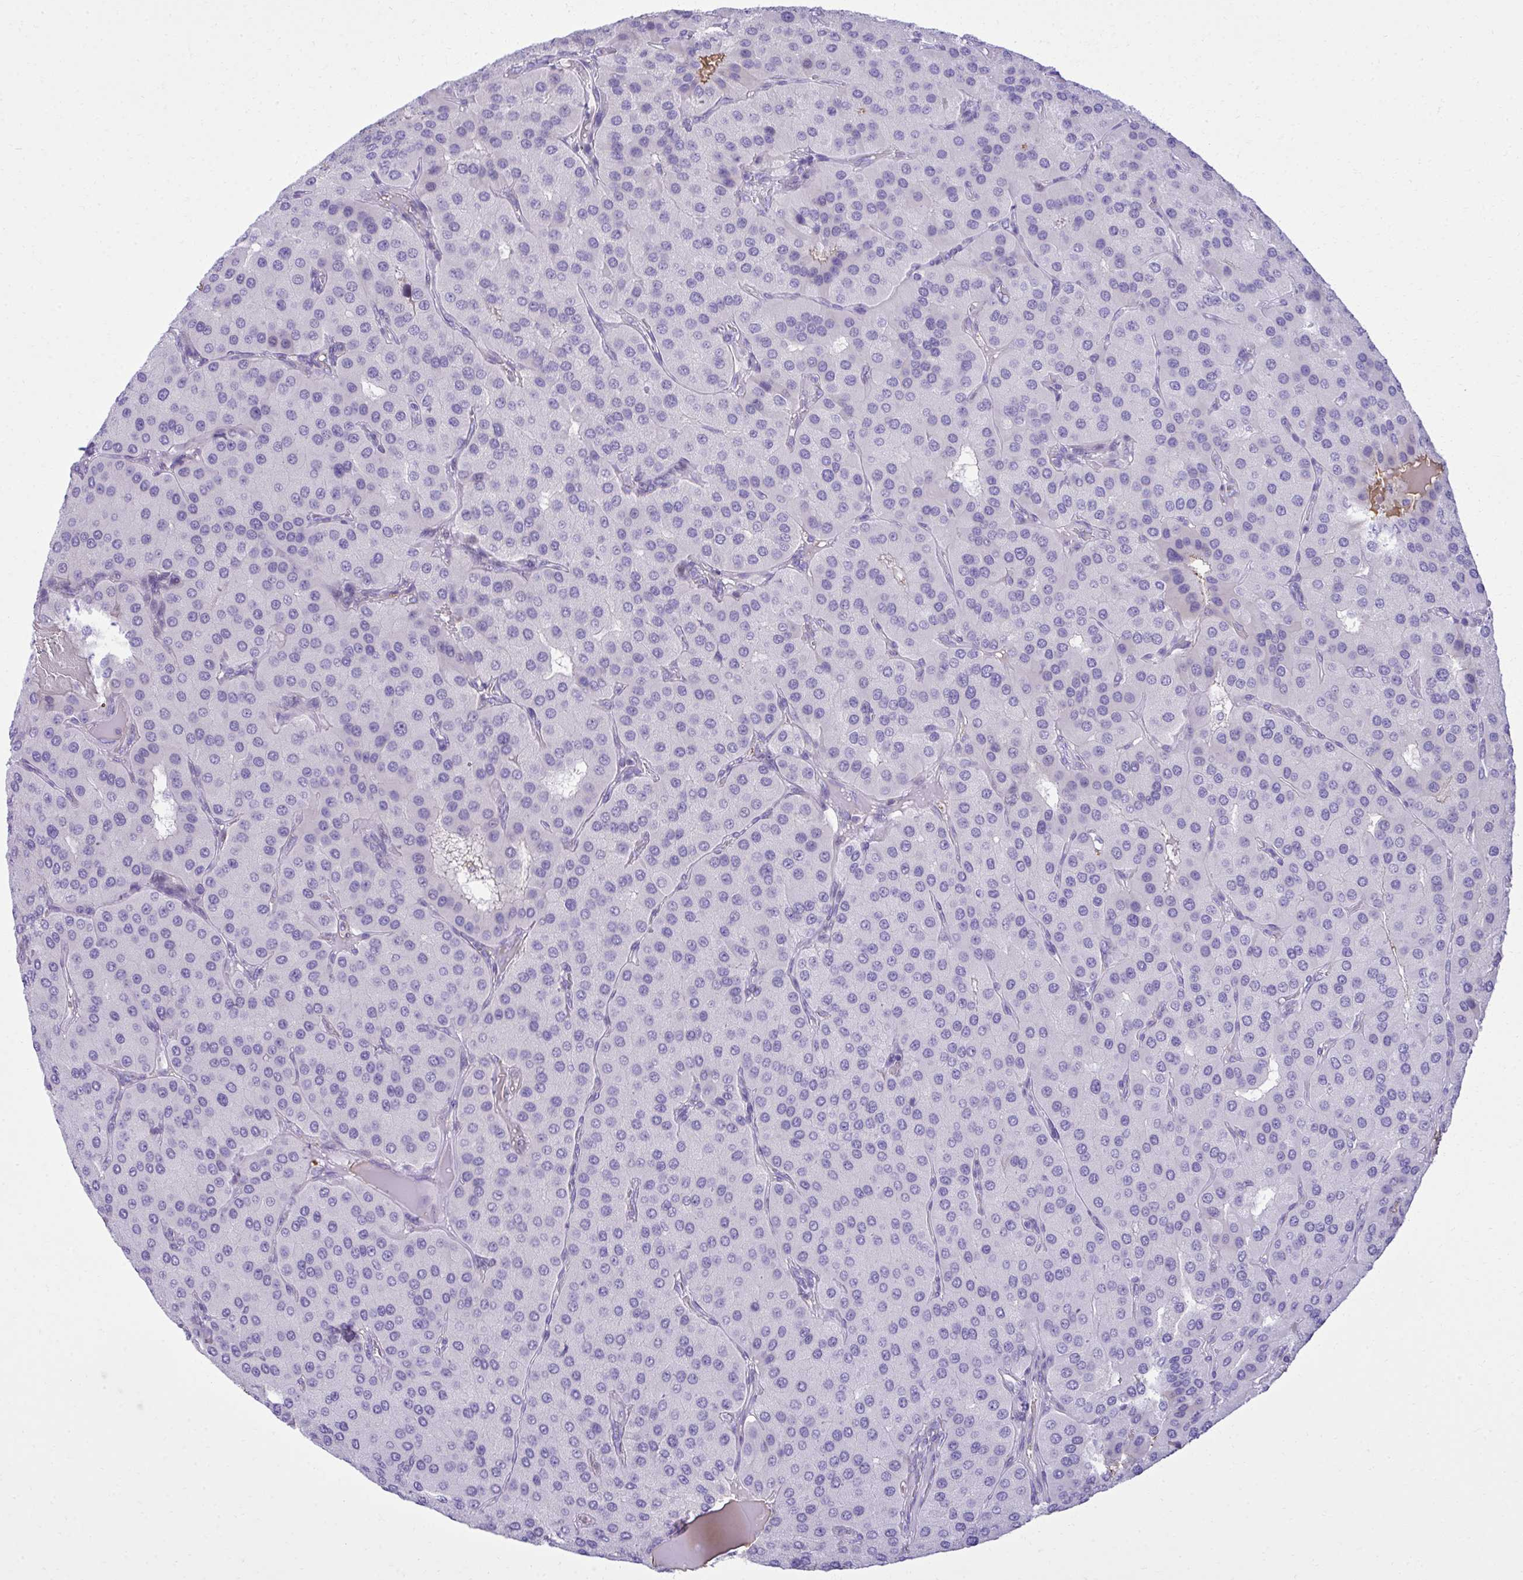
{"staining": {"intensity": "negative", "quantity": "none", "location": "none"}, "tissue": "parathyroid gland", "cell_type": "Glandular cells", "image_type": "normal", "snomed": [{"axis": "morphology", "description": "Normal tissue, NOS"}, {"axis": "morphology", "description": "Adenoma, NOS"}, {"axis": "topography", "description": "Parathyroid gland"}], "caption": "IHC image of benign parathyroid gland: parathyroid gland stained with DAB exhibits no significant protein positivity in glandular cells. Brightfield microscopy of immunohistochemistry stained with DAB (3,3'-diaminobenzidine) (brown) and hematoxylin (blue), captured at high magnification.", "gene": "PITPNM3", "patient": {"sex": "female", "age": 86}}